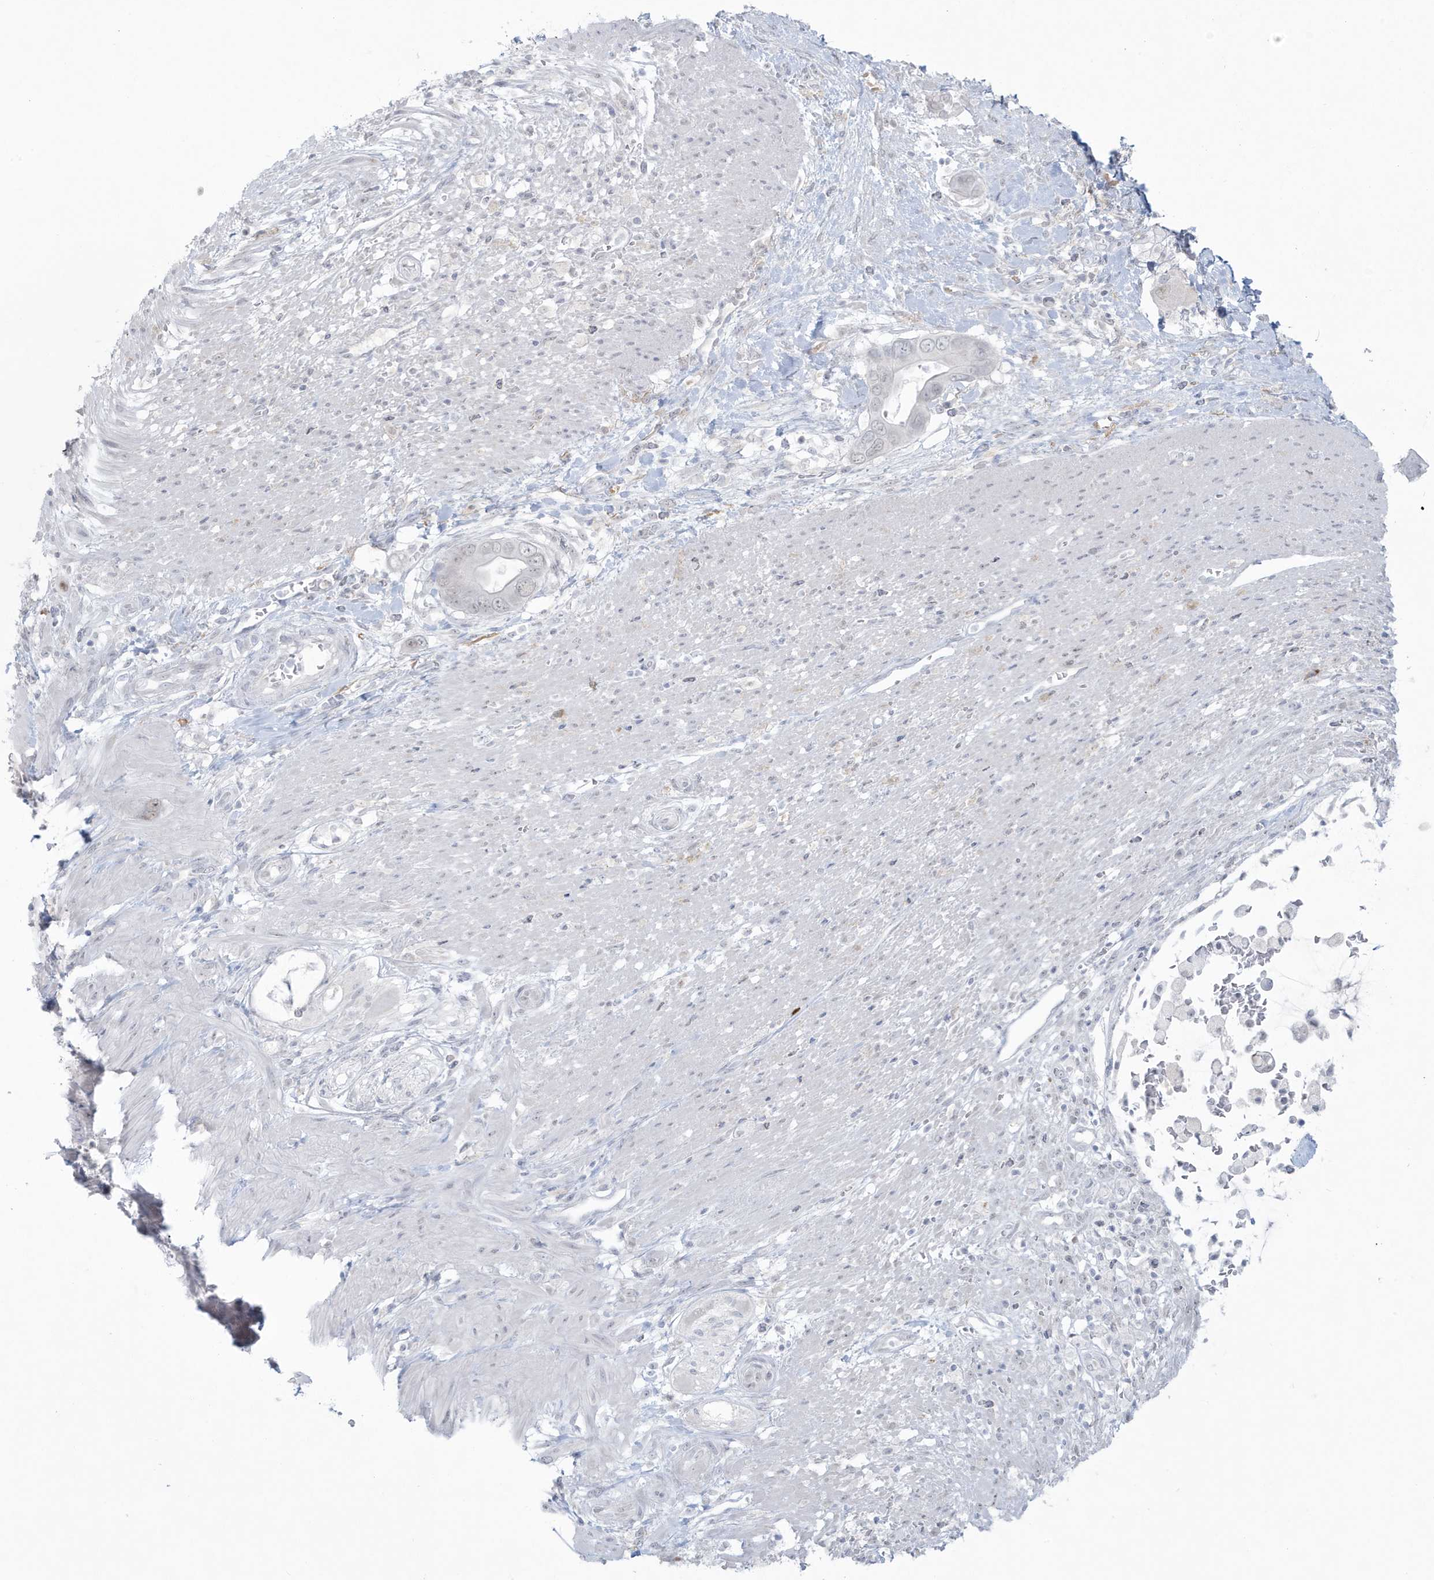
{"staining": {"intensity": "negative", "quantity": "none", "location": "none"}, "tissue": "pancreatic cancer", "cell_type": "Tumor cells", "image_type": "cancer", "snomed": [{"axis": "morphology", "description": "Adenocarcinoma, NOS"}, {"axis": "topography", "description": "Pancreas"}], "caption": "Immunohistochemistry photomicrograph of human pancreatic cancer stained for a protein (brown), which exhibits no positivity in tumor cells. (DAB immunohistochemistry with hematoxylin counter stain).", "gene": "HERC6", "patient": {"sex": "male", "age": 68}}